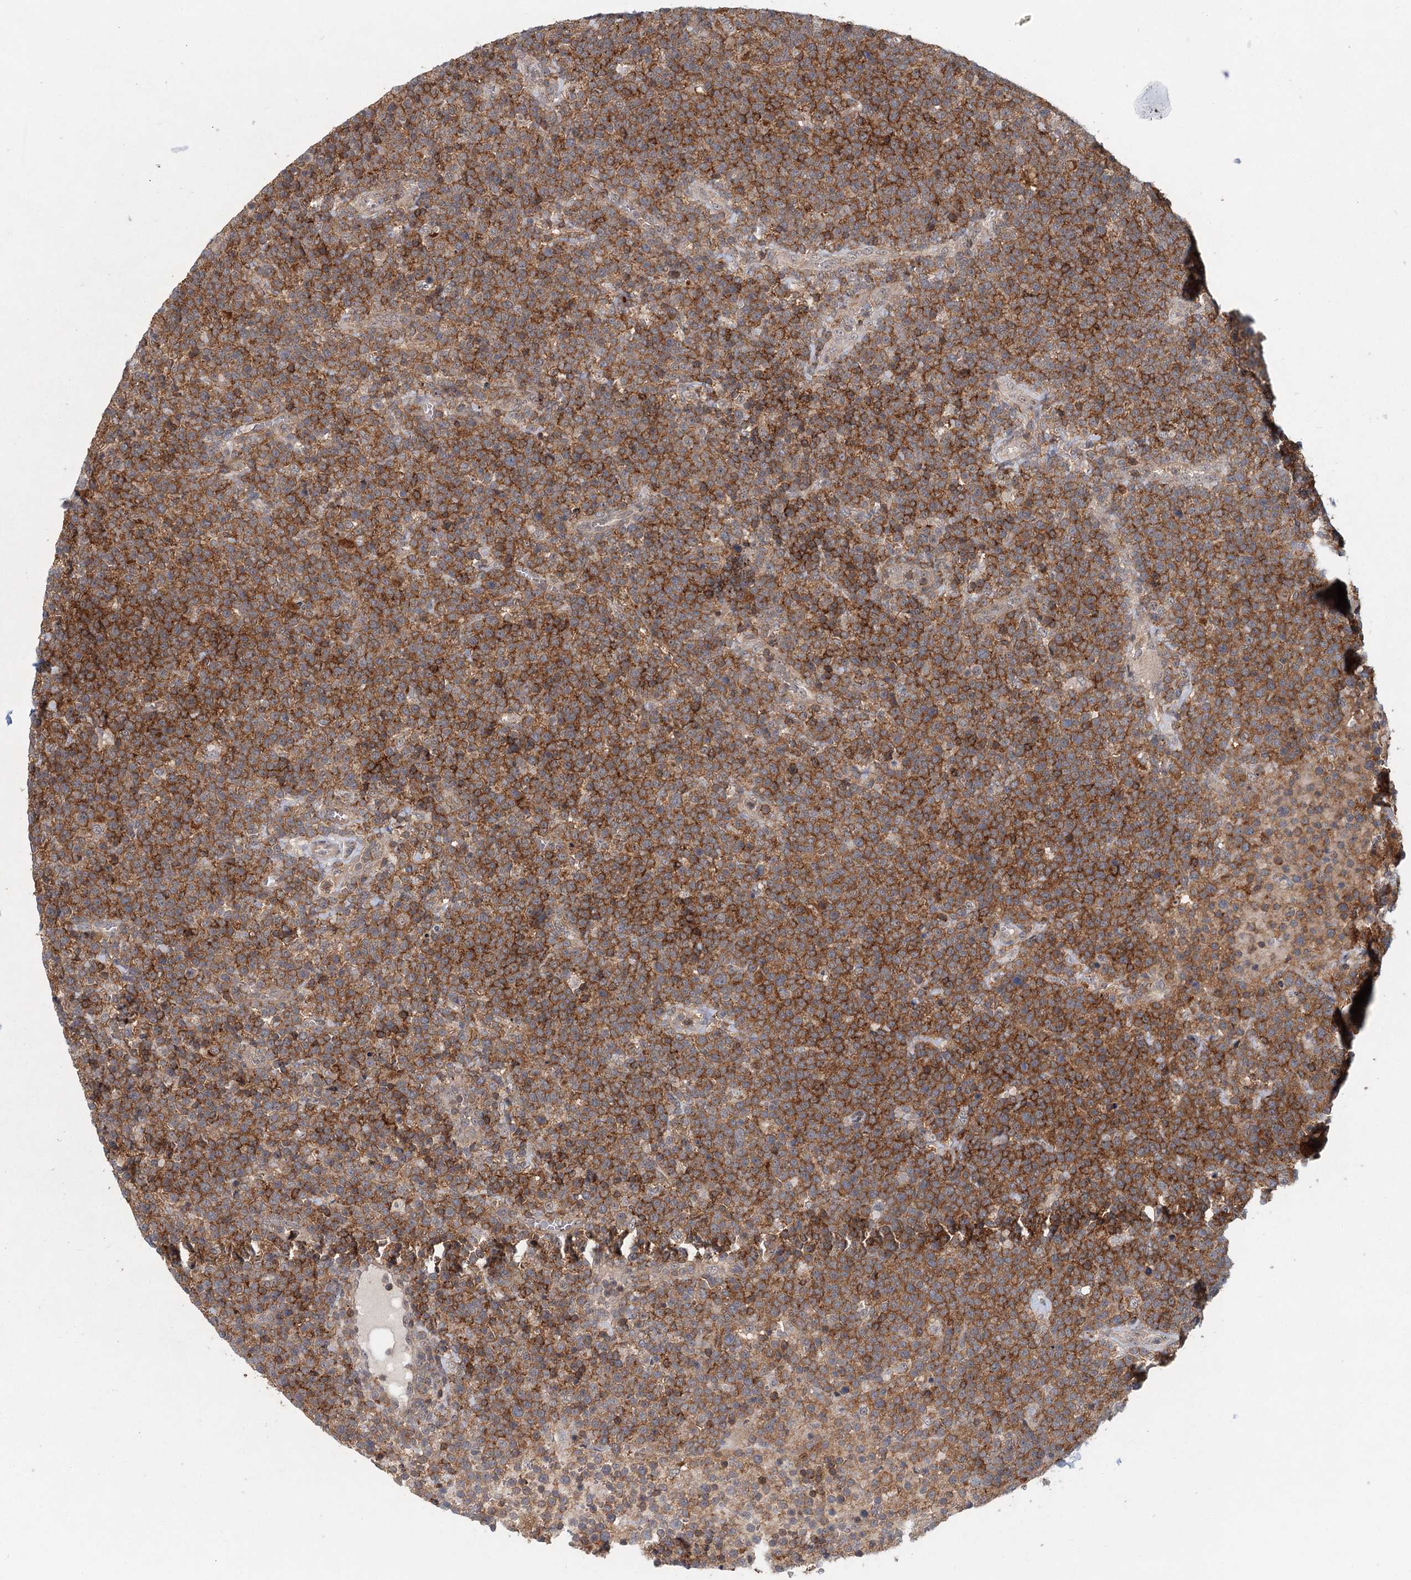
{"staining": {"intensity": "strong", "quantity": ">75%", "location": "cytoplasmic/membranous"}, "tissue": "lymphoma", "cell_type": "Tumor cells", "image_type": "cancer", "snomed": [{"axis": "morphology", "description": "Malignant lymphoma, non-Hodgkin's type, High grade"}, {"axis": "topography", "description": "Lymph node"}], "caption": "Strong cytoplasmic/membranous protein expression is present in approximately >75% of tumor cells in high-grade malignant lymphoma, non-Hodgkin's type. (DAB IHC with brightfield microscopy, high magnification).", "gene": "CDC42SE2", "patient": {"sex": "male", "age": 61}}